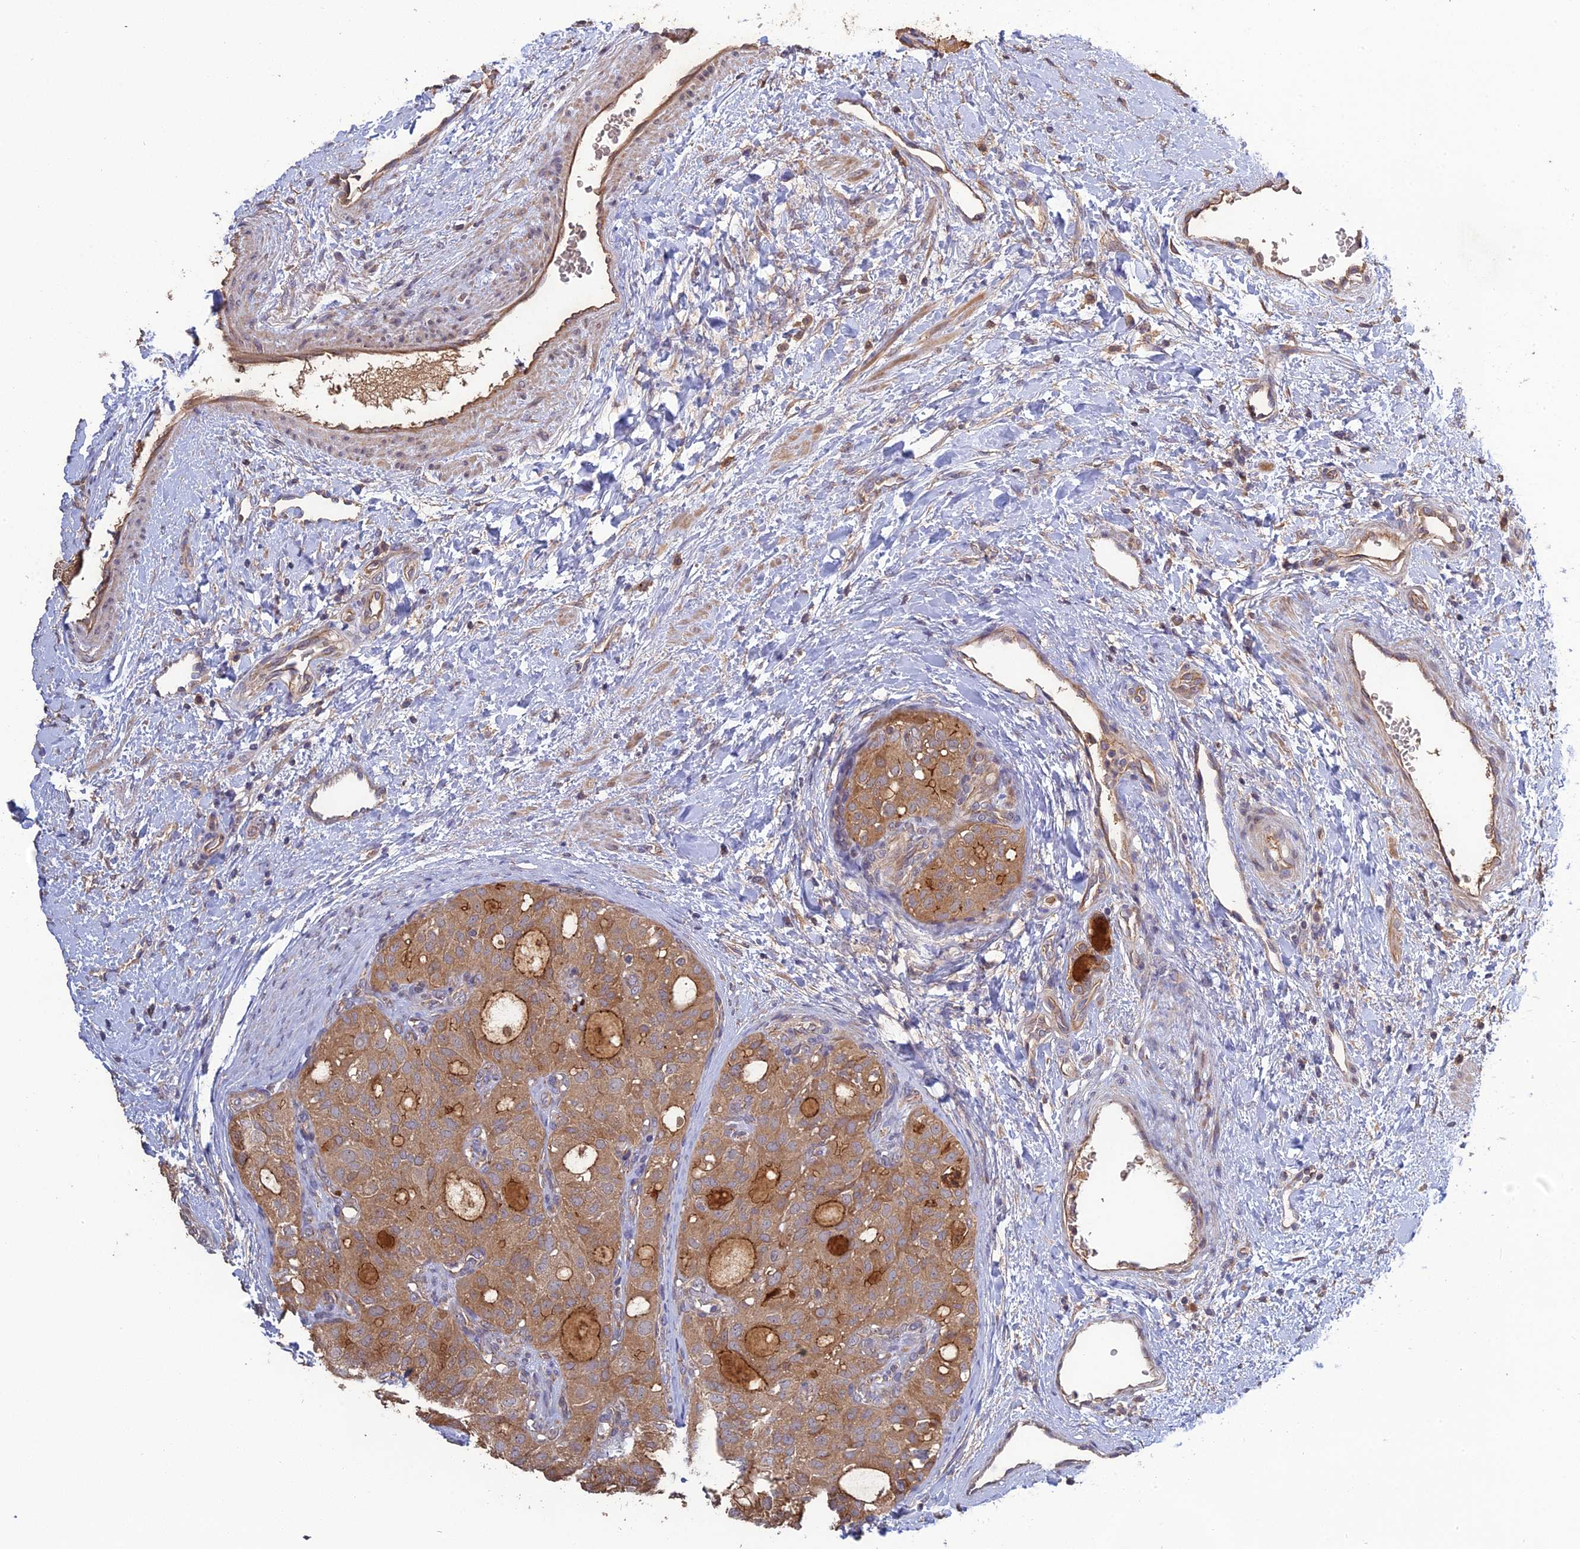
{"staining": {"intensity": "moderate", "quantity": ">75%", "location": "cytoplasmic/membranous"}, "tissue": "thyroid cancer", "cell_type": "Tumor cells", "image_type": "cancer", "snomed": [{"axis": "morphology", "description": "Follicular adenoma carcinoma, NOS"}, {"axis": "topography", "description": "Thyroid gland"}], "caption": "Human thyroid cancer stained with a brown dye shows moderate cytoplasmic/membranous positive expression in approximately >75% of tumor cells.", "gene": "ARHGAP40", "patient": {"sex": "male", "age": 75}}